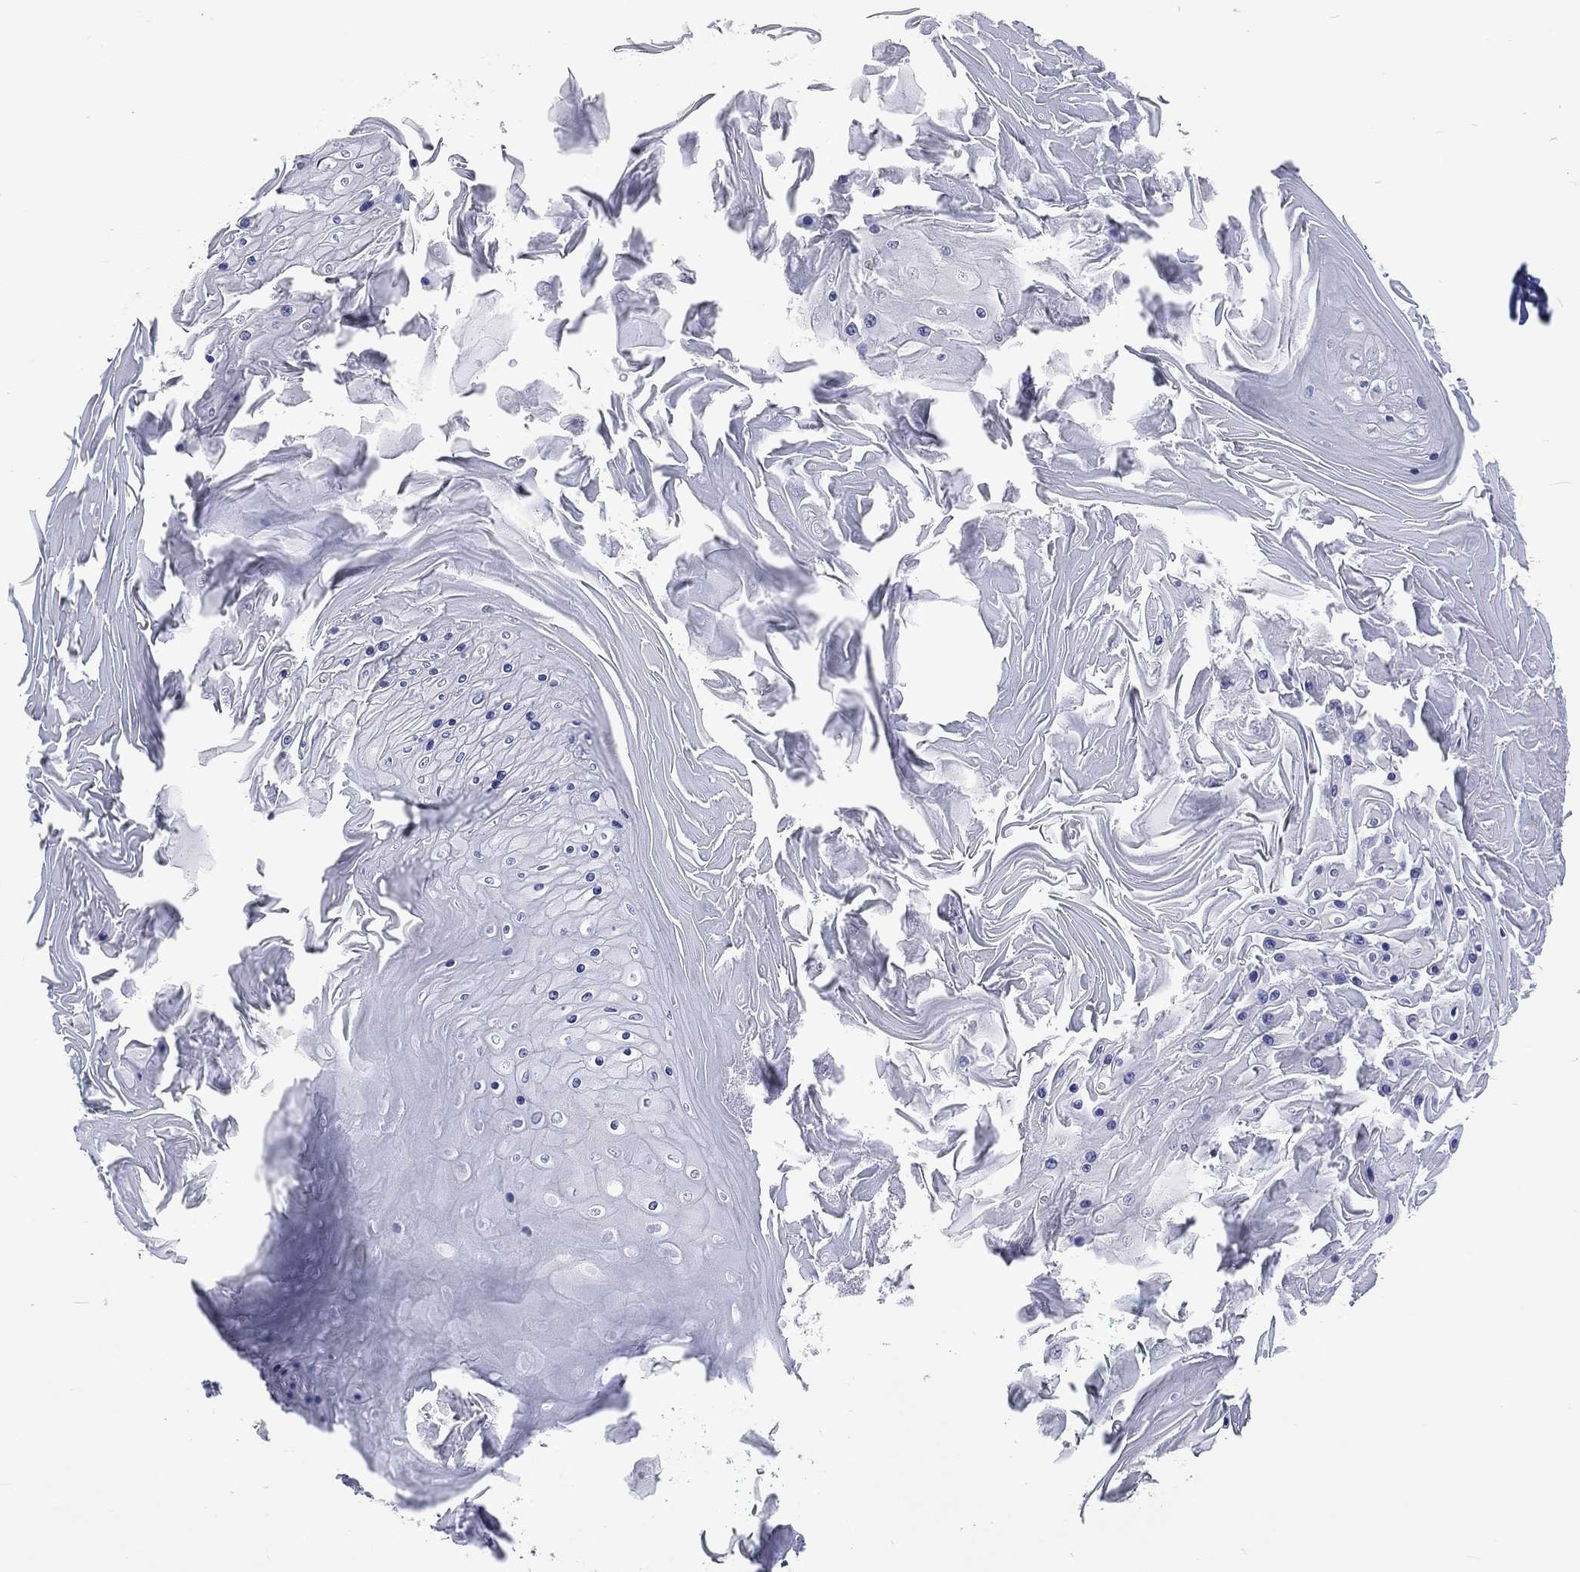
{"staining": {"intensity": "negative", "quantity": "none", "location": "none"}, "tissue": "skin cancer", "cell_type": "Tumor cells", "image_type": "cancer", "snomed": [{"axis": "morphology", "description": "Squamous cell carcinoma, NOS"}, {"axis": "topography", "description": "Skin"}], "caption": "Tumor cells are negative for protein expression in human skin cancer (squamous cell carcinoma).", "gene": "SSX1", "patient": {"sex": "male", "age": 62}}